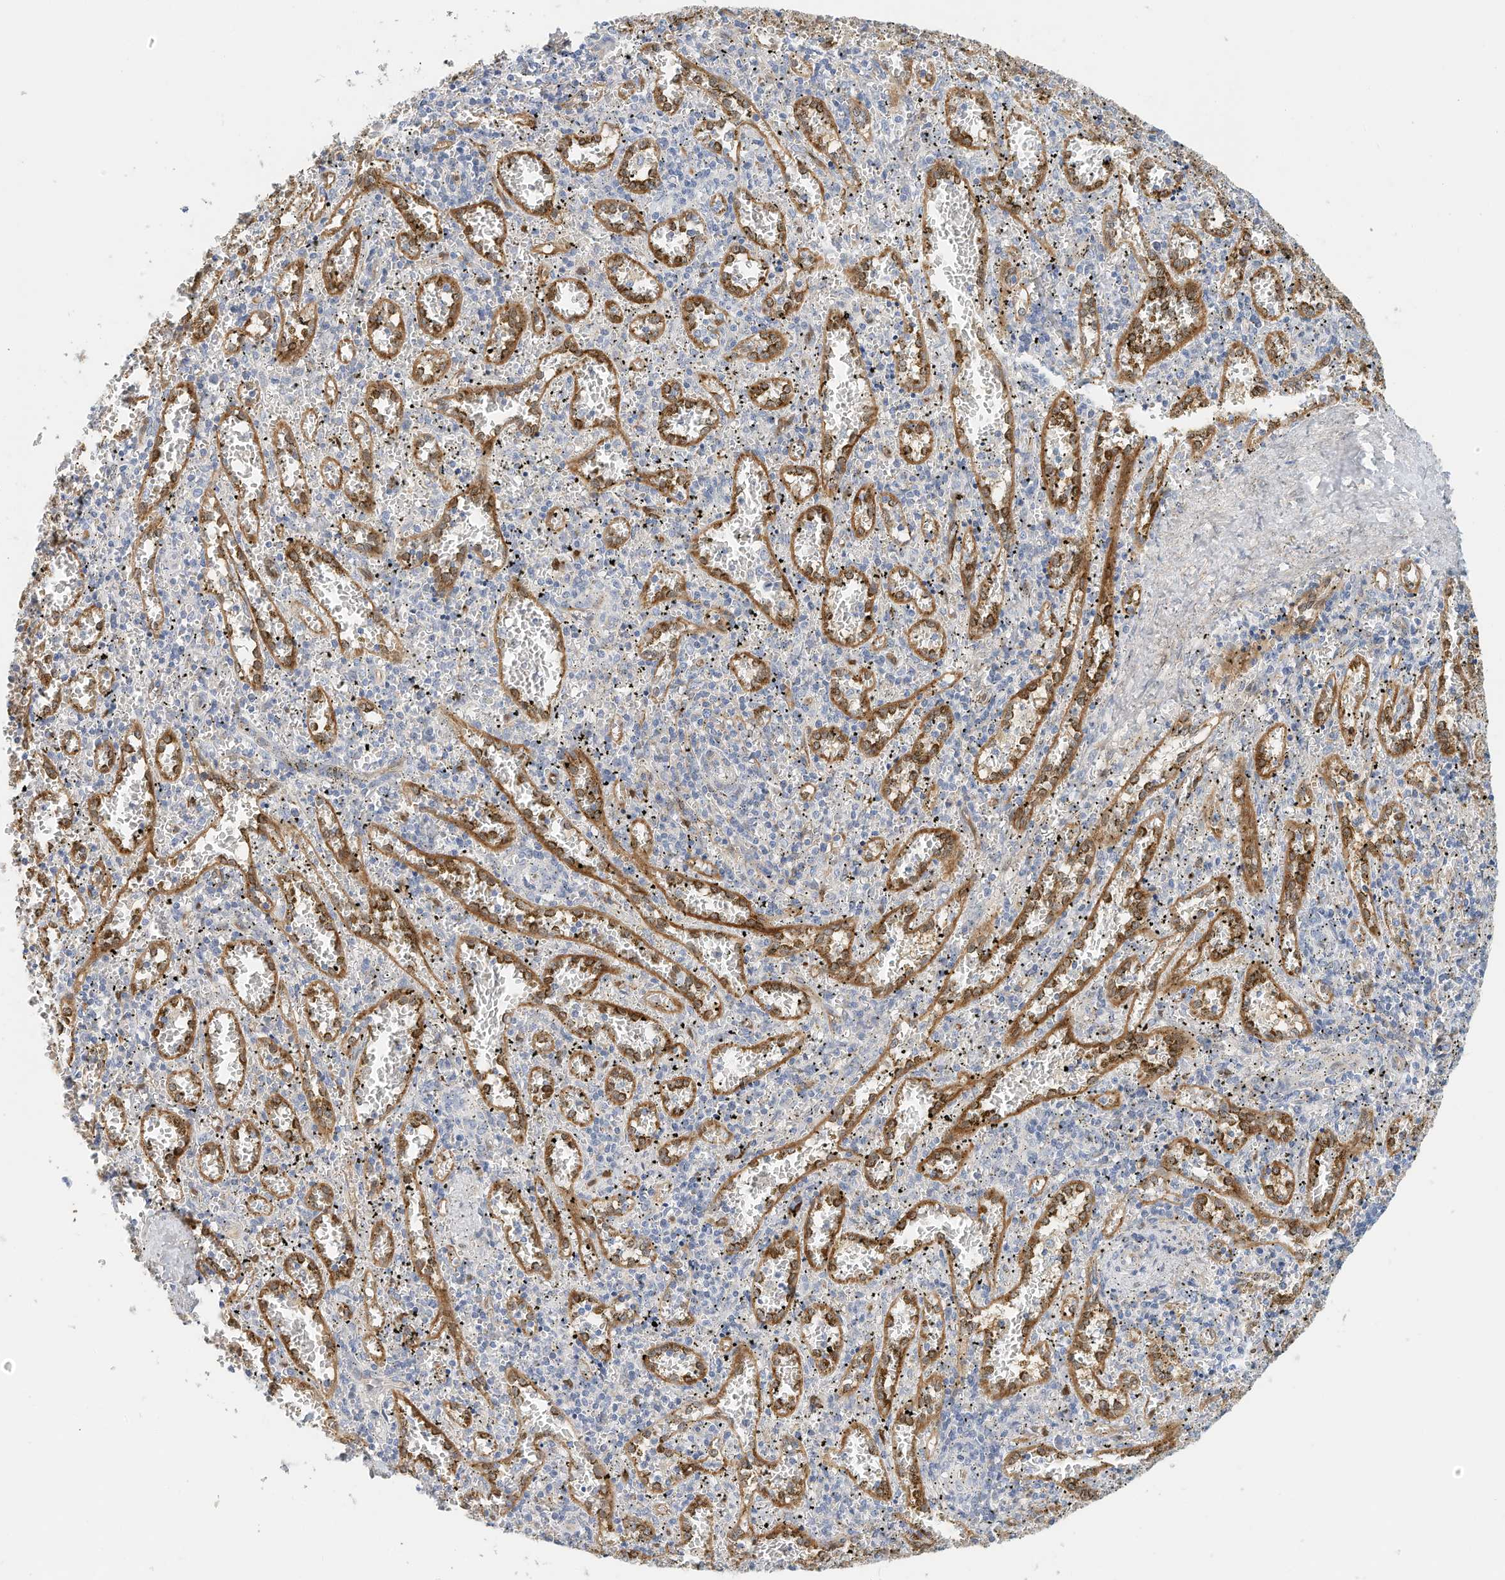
{"staining": {"intensity": "negative", "quantity": "none", "location": "none"}, "tissue": "spleen", "cell_type": "Cells in red pulp", "image_type": "normal", "snomed": [{"axis": "morphology", "description": "Normal tissue, NOS"}, {"axis": "topography", "description": "Spleen"}], "caption": "Spleen was stained to show a protein in brown. There is no significant positivity in cells in red pulp. (Immunohistochemistry (ihc), brightfield microscopy, high magnification).", "gene": "ARHGAP28", "patient": {"sex": "male", "age": 11}}